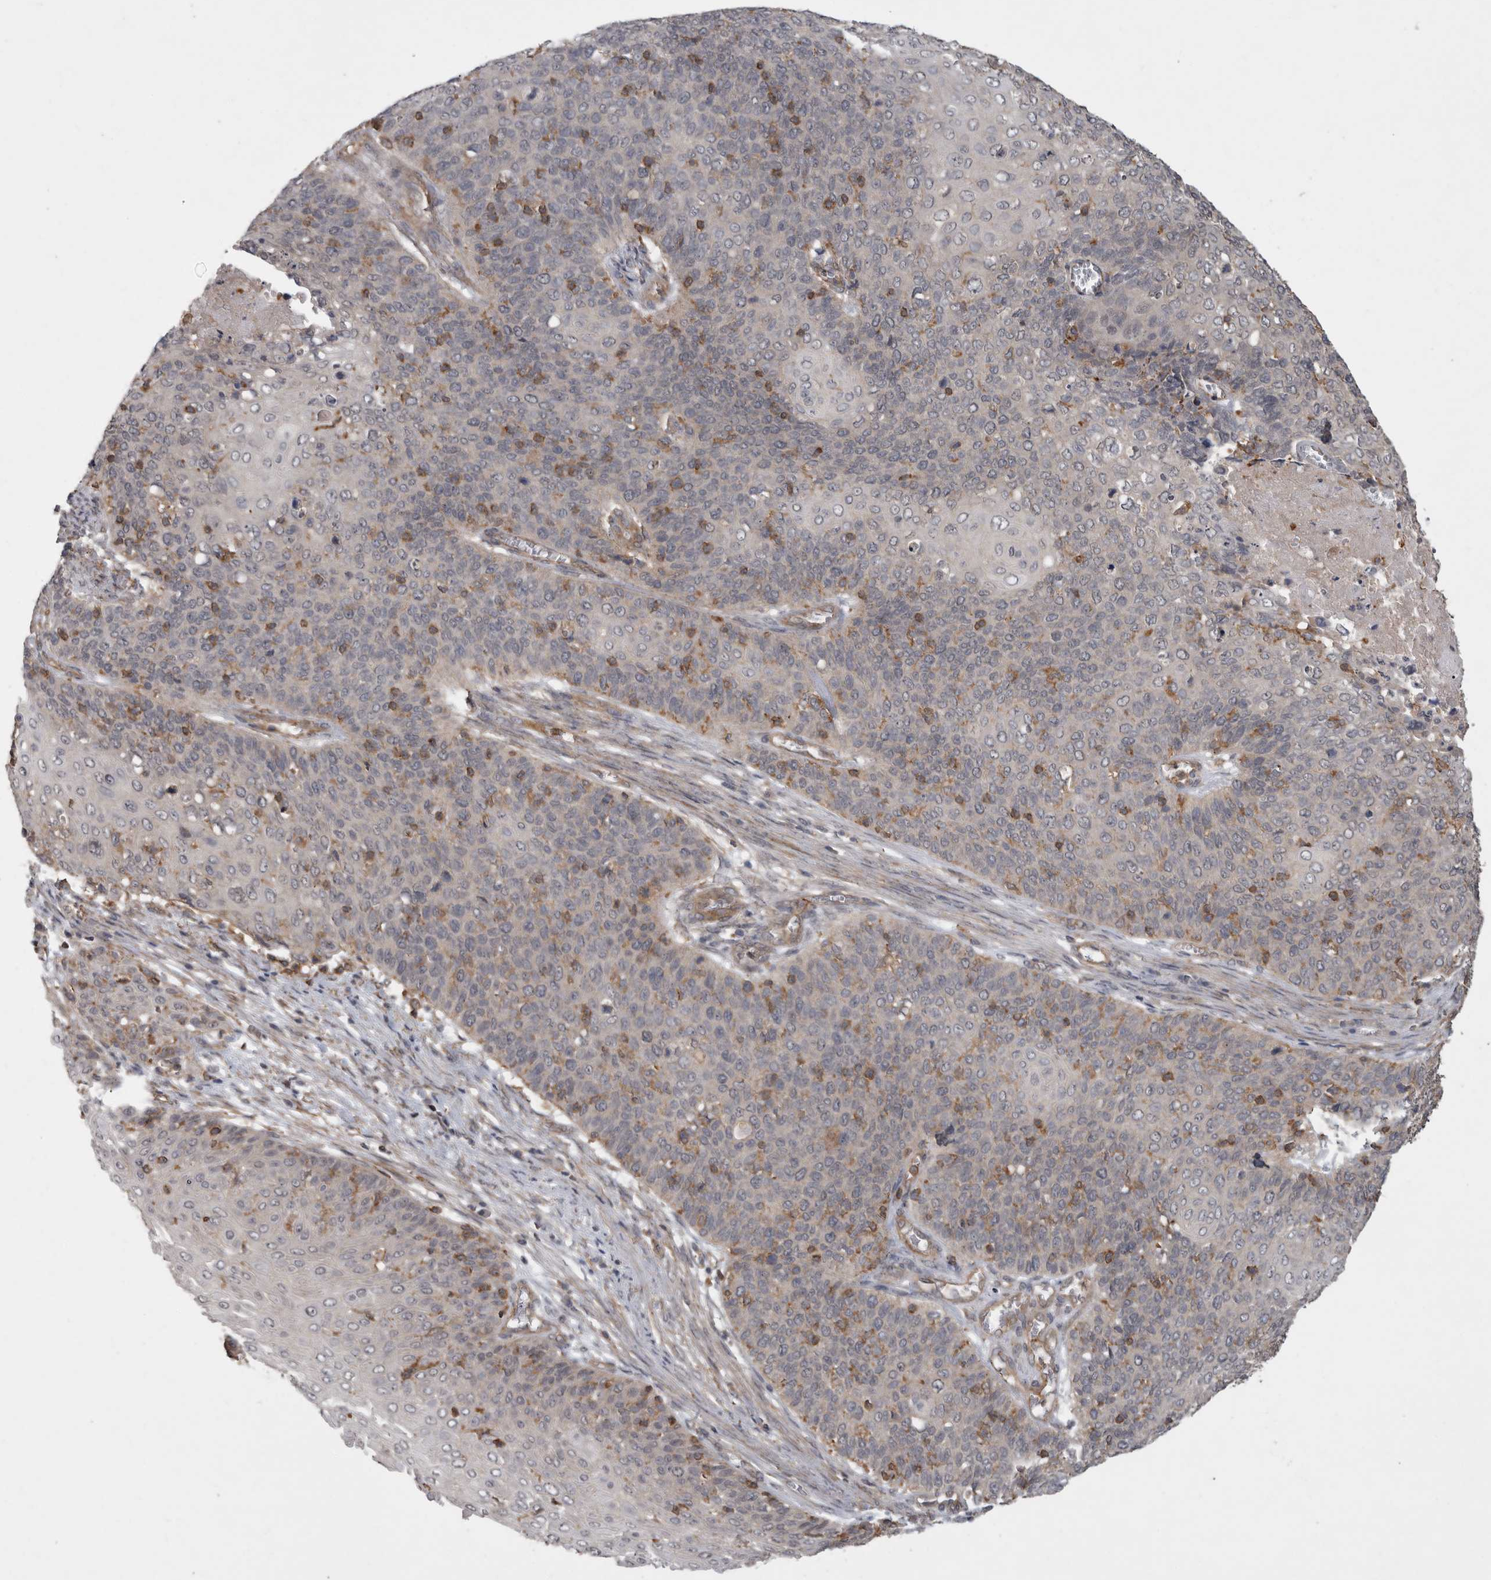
{"staining": {"intensity": "negative", "quantity": "none", "location": "none"}, "tissue": "cervical cancer", "cell_type": "Tumor cells", "image_type": "cancer", "snomed": [{"axis": "morphology", "description": "Squamous cell carcinoma, NOS"}, {"axis": "topography", "description": "Cervix"}], "caption": "Immunohistochemistry (IHC) micrograph of cervical cancer (squamous cell carcinoma) stained for a protein (brown), which reveals no positivity in tumor cells.", "gene": "SPATA48", "patient": {"sex": "female", "age": 39}}